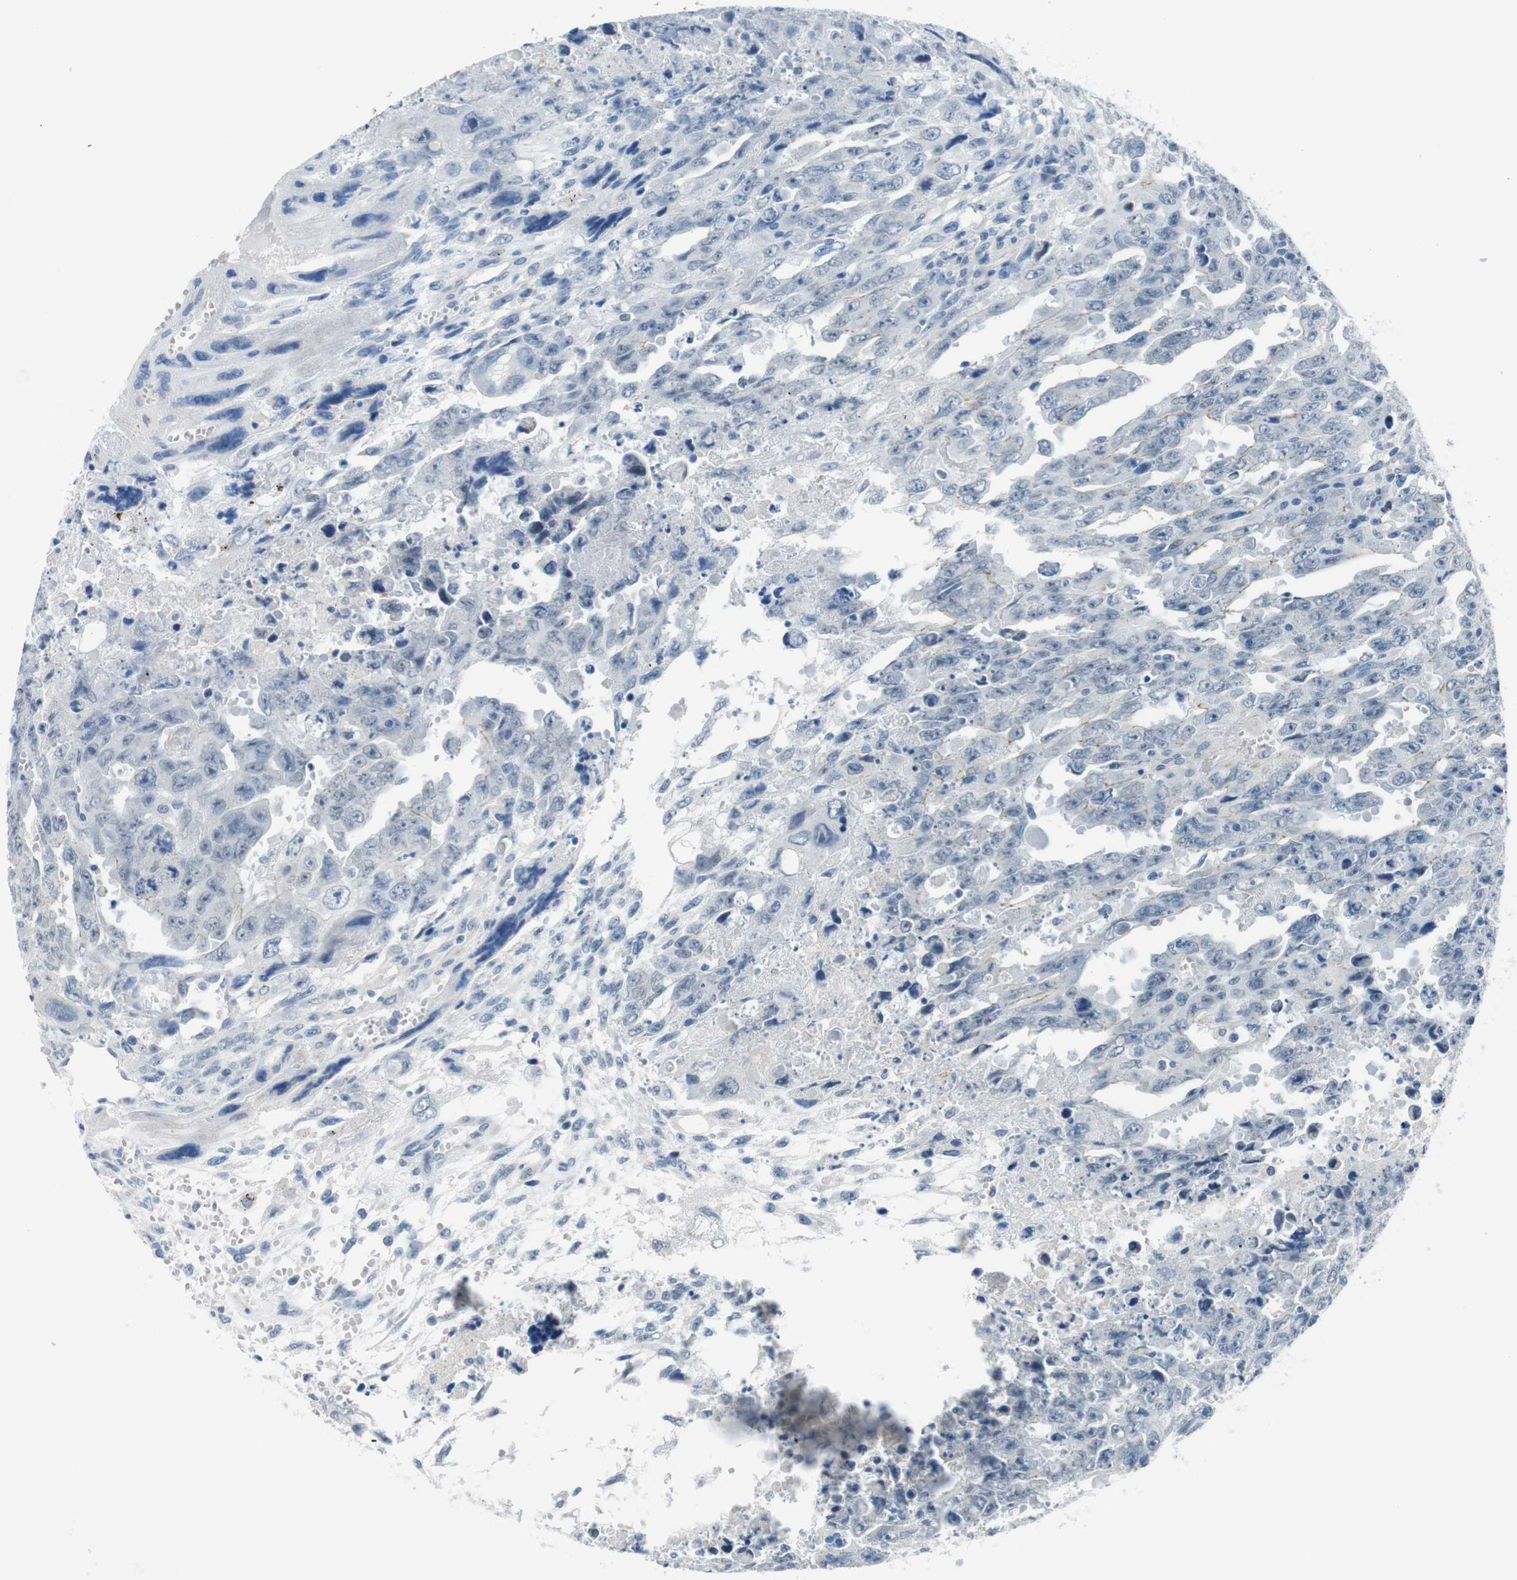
{"staining": {"intensity": "negative", "quantity": "none", "location": "none"}, "tissue": "testis cancer", "cell_type": "Tumor cells", "image_type": "cancer", "snomed": [{"axis": "morphology", "description": "Carcinoma, Embryonal, NOS"}, {"axis": "topography", "description": "Testis"}], "caption": "Tumor cells show no significant protein positivity in embryonal carcinoma (testis). (Immunohistochemistry, brightfield microscopy, high magnification).", "gene": "HRH2", "patient": {"sex": "male", "age": 28}}